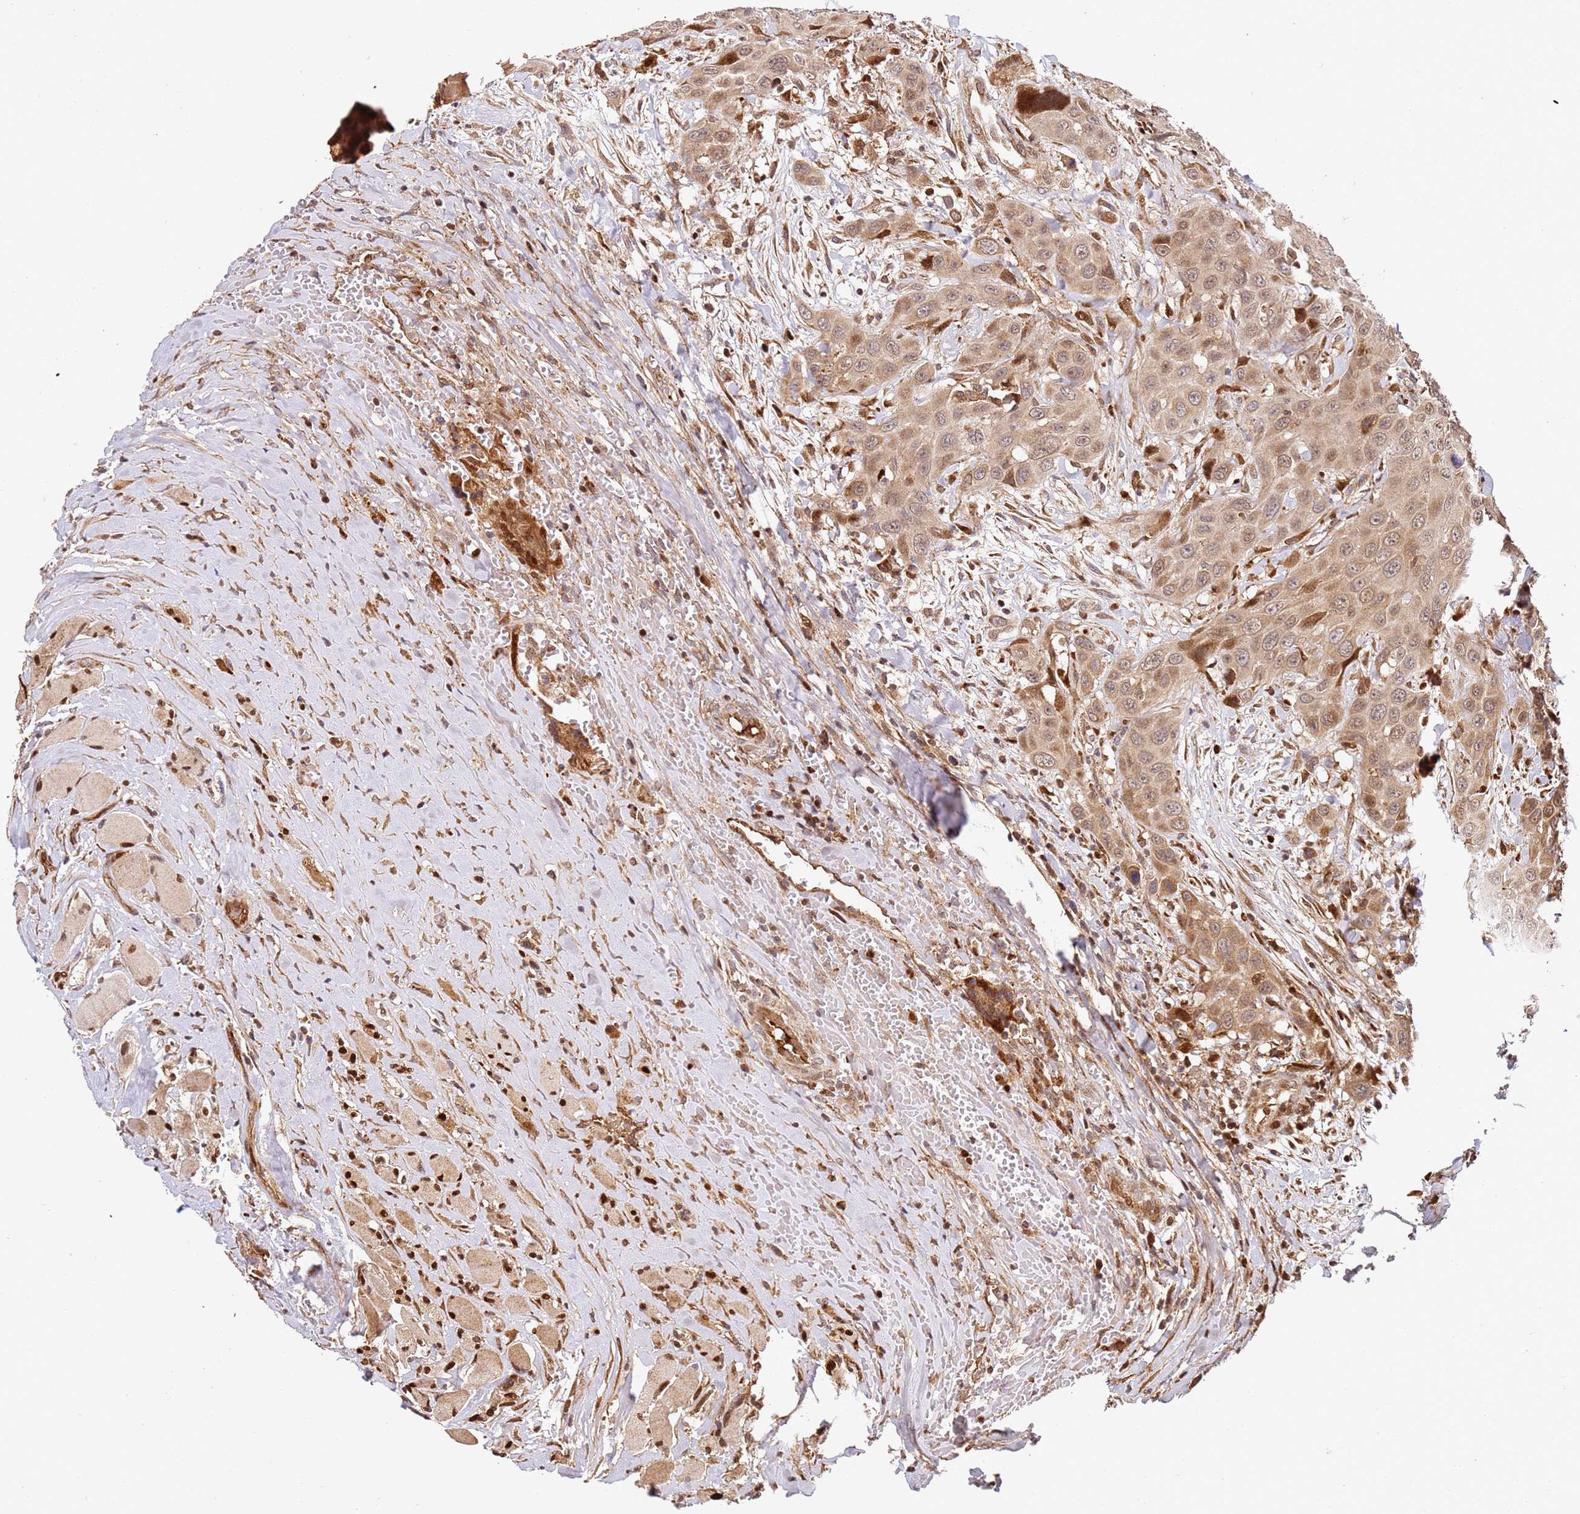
{"staining": {"intensity": "moderate", "quantity": ">75%", "location": "cytoplasmic/membranous,nuclear"}, "tissue": "head and neck cancer", "cell_type": "Tumor cells", "image_type": "cancer", "snomed": [{"axis": "morphology", "description": "Squamous cell carcinoma, NOS"}, {"axis": "topography", "description": "Head-Neck"}], "caption": "An image of head and neck cancer (squamous cell carcinoma) stained for a protein shows moderate cytoplasmic/membranous and nuclear brown staining in tumor cells. Using DAB (brown) and hematoxylin (blue) stains, captured at high magnification using brightfield microscopy.", "gene": "SMOX", "patient": {"sex": "male", "age": 81}}